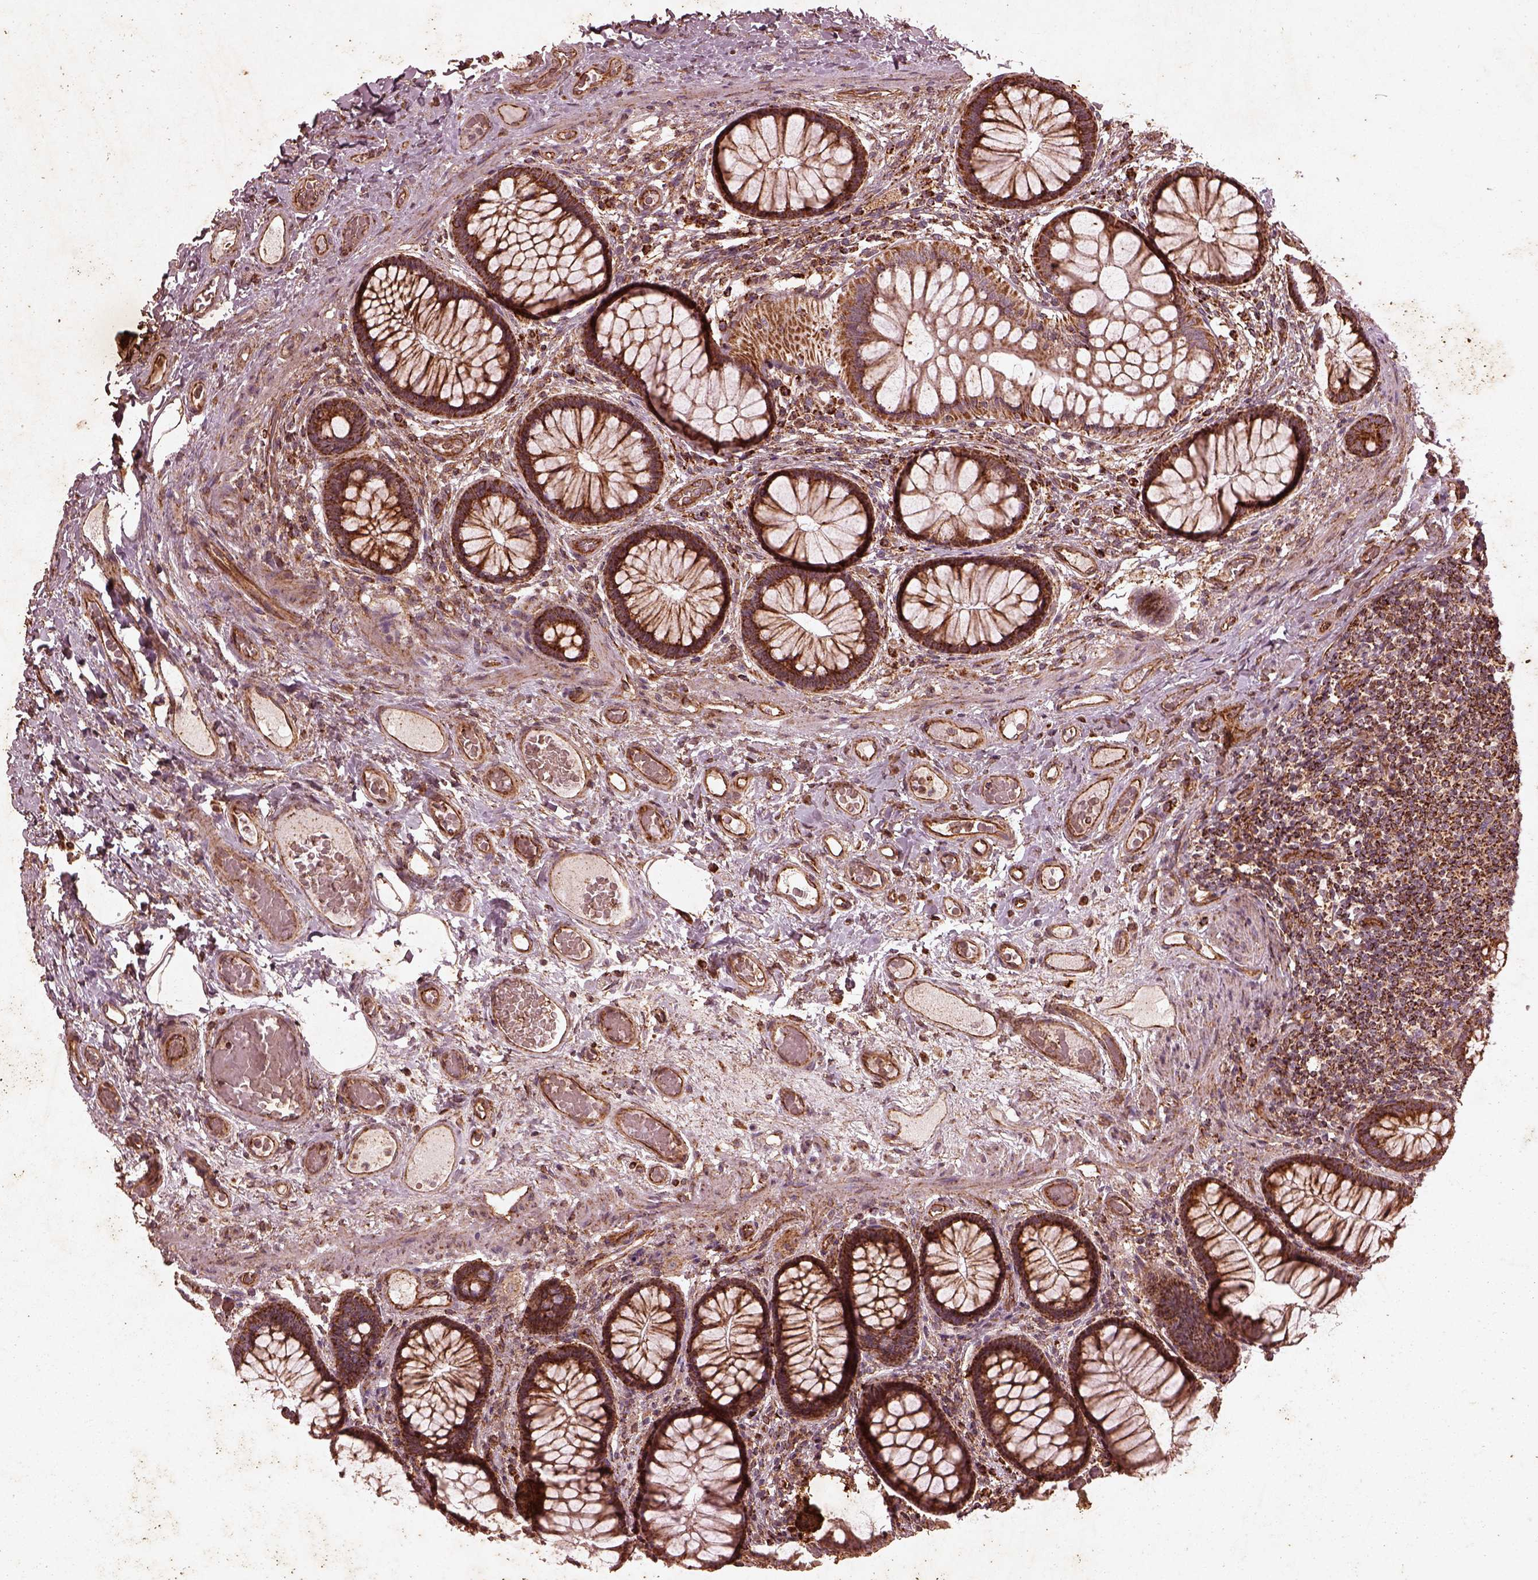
{"staining": {"intensity": "moderate", "quantity": ">75%", "location": "cytoplasmic/membranous"}, "tissue": "colon", "cell_type": "Endothelial cells", "image_type": "normal", "snomed": [{"axis": "morphology", "description": "Normal tissue, NOS"}, {"axis": "topography", "description": "Colon"}], "caption": "IHC of benign colon reveals medium levels of moderate cytoplasmic/membranous positivity in approximately >75% of endothelial cells. The protein of interest is stained brown, and the nuclei are stained in blue (DAB IHC with brightfield microscopy, high magnification).", "gene": "ENSG00000285130", "patient": {"sex": "female", "age": 65}}